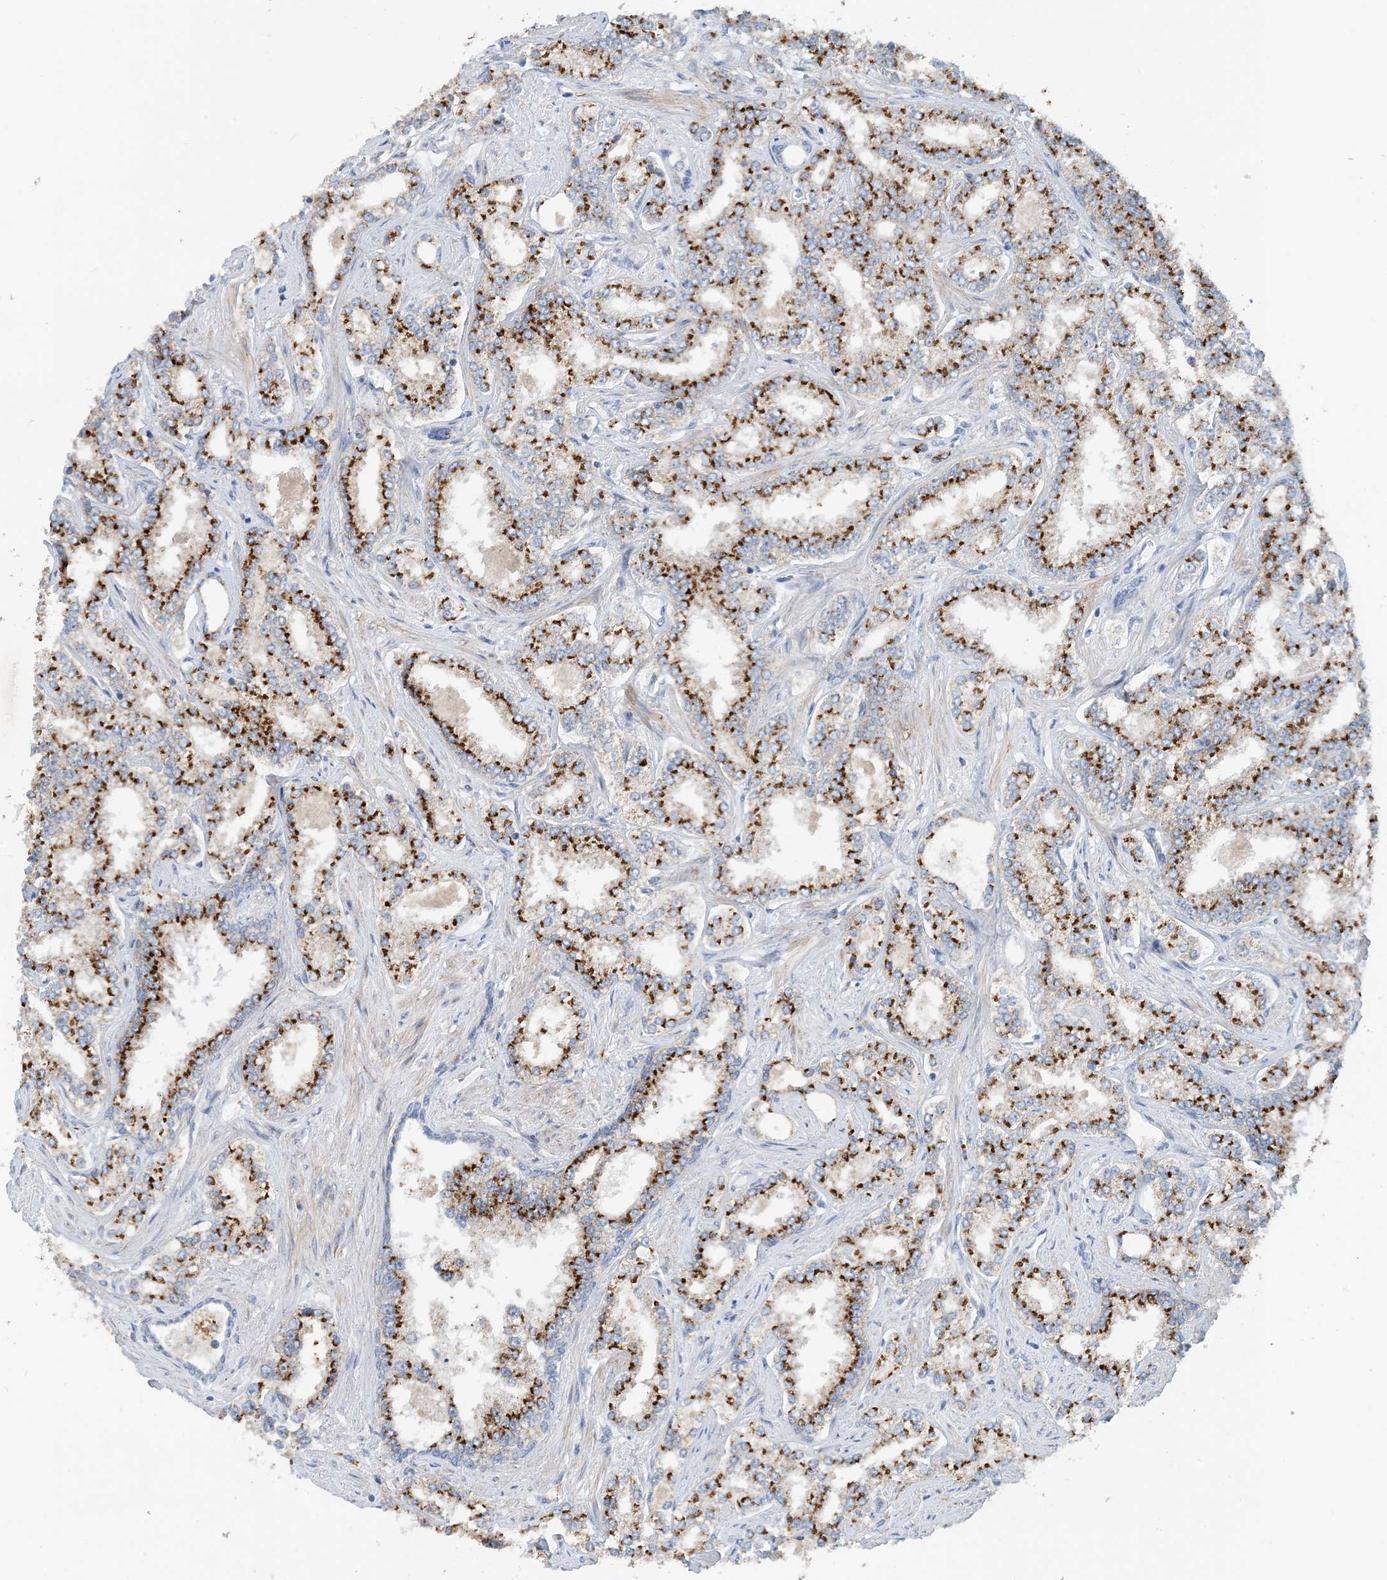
{"staining": {"intensity": "strong", "quantity": ">75%", "location": "cytoplasmic/membranous"}, "tissue": "prostate cancer", "cell_type": "Tumor cells", "image_type": "cancer", "snomed": [{"axis": "morphology", "description": "Normal tissue, NOS"}, {"axis": "morphology", "description": "Adenocarcinoma, High grade"}, {"axis": "topography", "description": "Prostate"}], "caption": "Immunohistochemical staining of prostate cancer demonstrates high levels of strong cytoplasmic/membranous protein positivity in approximately >75% of tumor cells.", "gene": "EIF2A", "patient": {"sex": "male", "age": 83}}